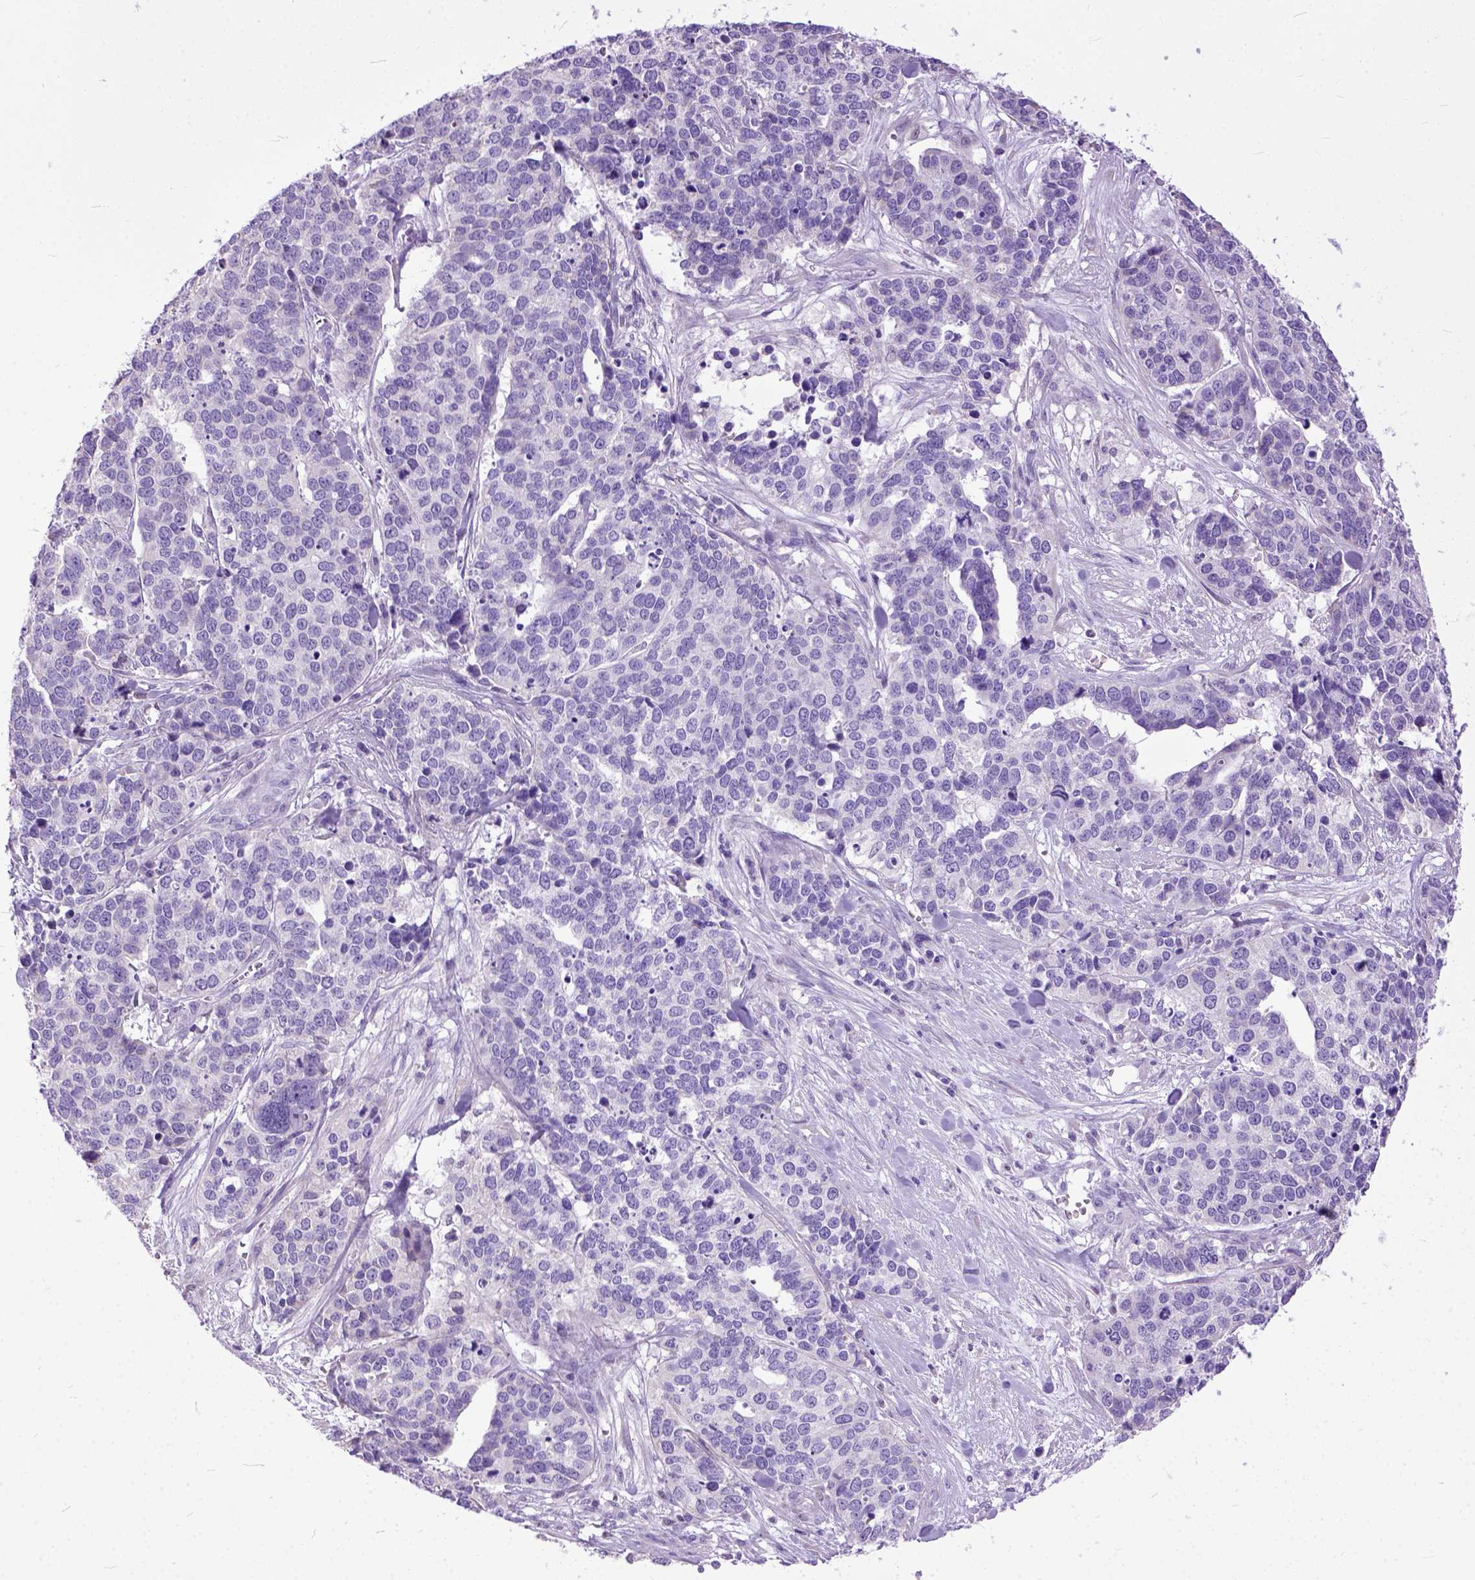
{"staining": {"intensity": "negative", "quantity": "none", "location": "none"}, "tissue": "ovarian cancer", "cell_type": "Tumor cells", "image_type": "cancer", "snomed": [{"axis": "morphology", "description": "Carcinoma, endometroid"}, {"axis": "topography", "description": "Ovary"}], "caption": "Immunohistochemistry of ovarian cancer (endometroid carcinoma) shows no positivity in tumor cells. The staining is performed using DAB brown chromogen with nuclei counter-stained in using hematoxylin.", "gene": "CRB1", "patient": {"sex": "female", "age": 65}}